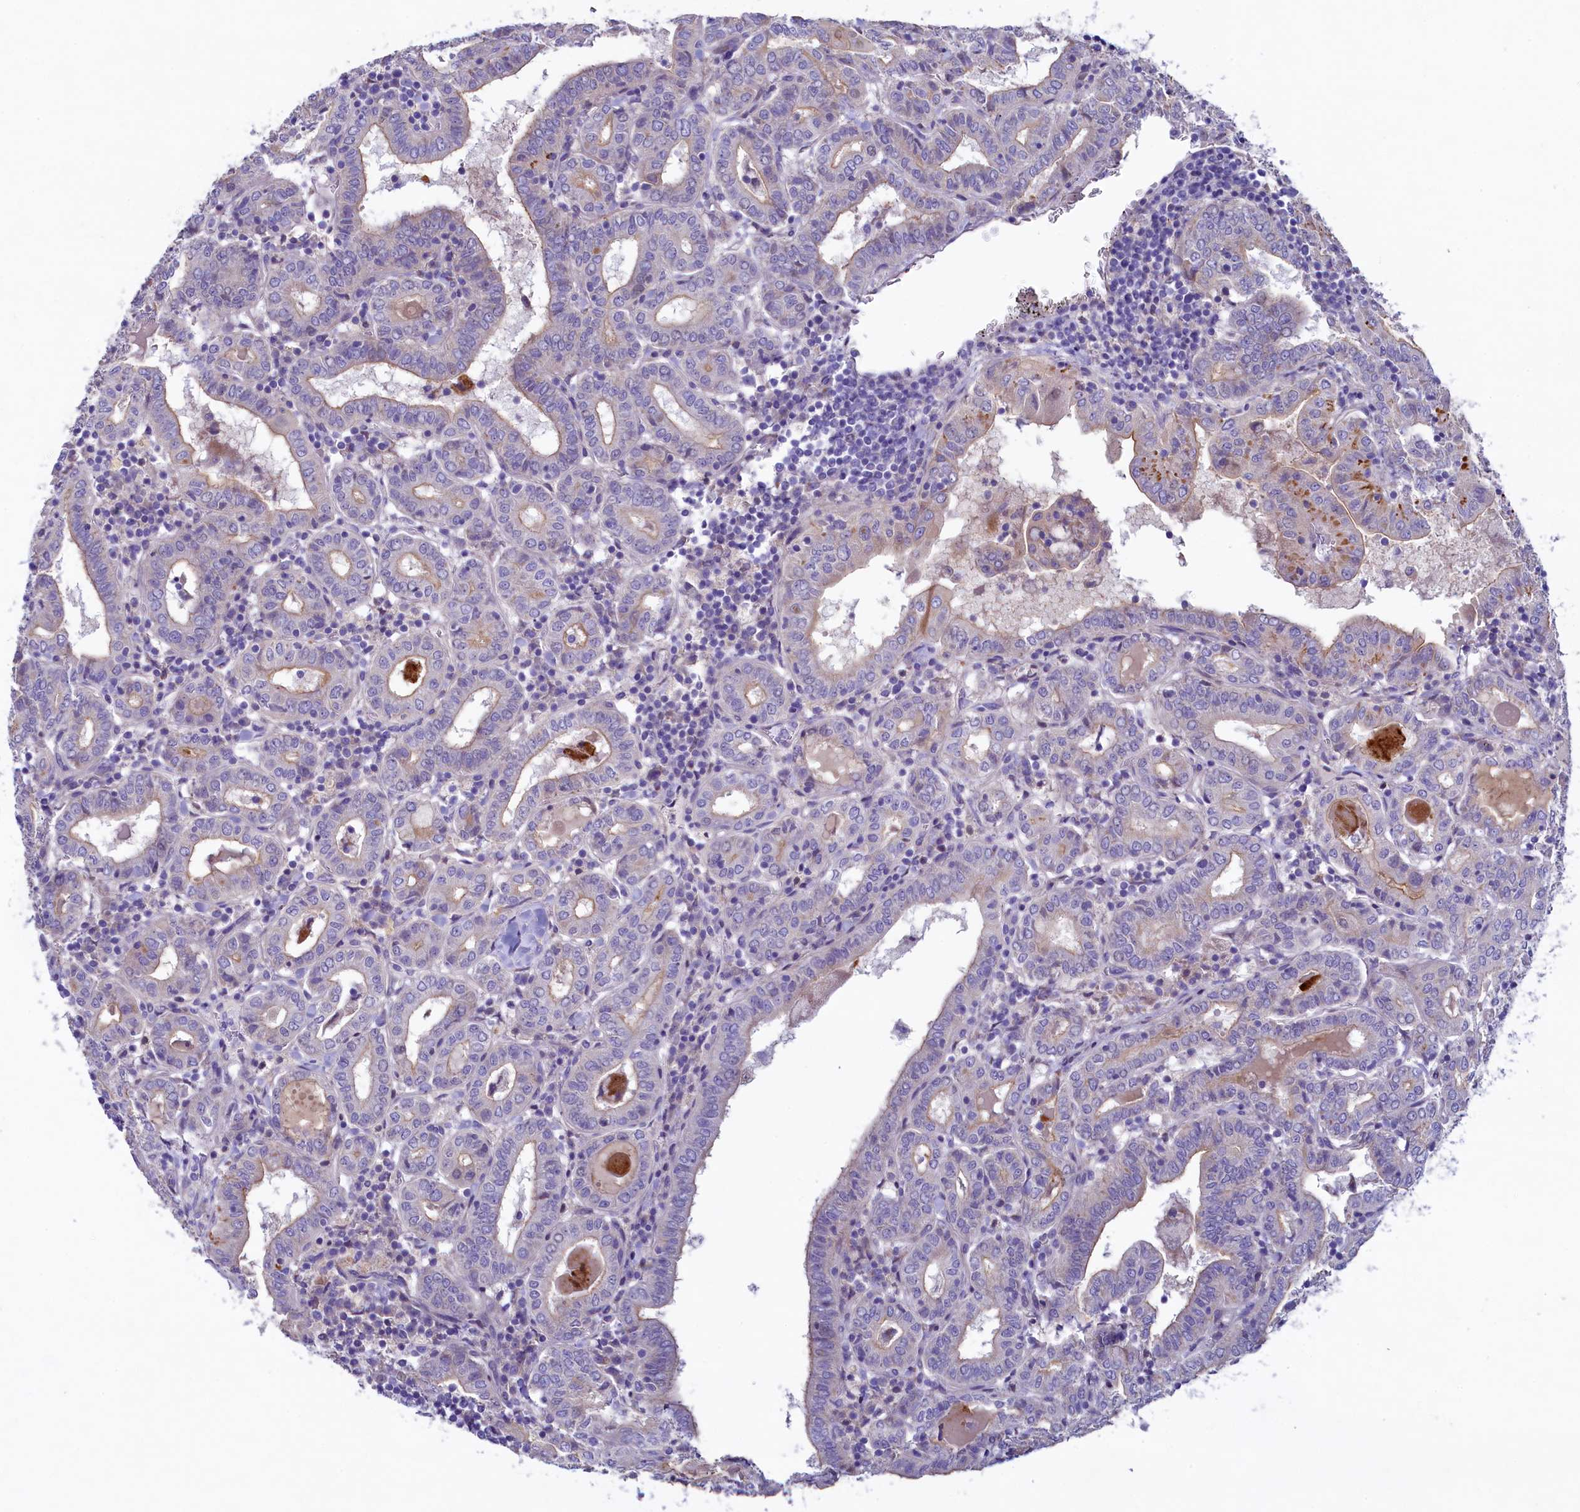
{"staining": {"intensity": "weak", "quantity": "<25%", "location": "cytoplasmic/membranous"}, "tissue": "thyroid cancer", "cell_type": "Tumor cells", "image_type": "cancer", "snomed": [{"axis": "morphology", "description": "Papillary adenocarcinoma, NOS"}, {"axis": "topography", "description": "Thyroid gland"}], "caption": "There is no significant positivity in tumor cells of thyroid cancer (papillary adenocarcinoma). (DAB immunohistochemistry visualized using brightfield microscopy, high magnification).", "gene": "KRBOX5", "patient": {"sex": "female", "age": 72}}